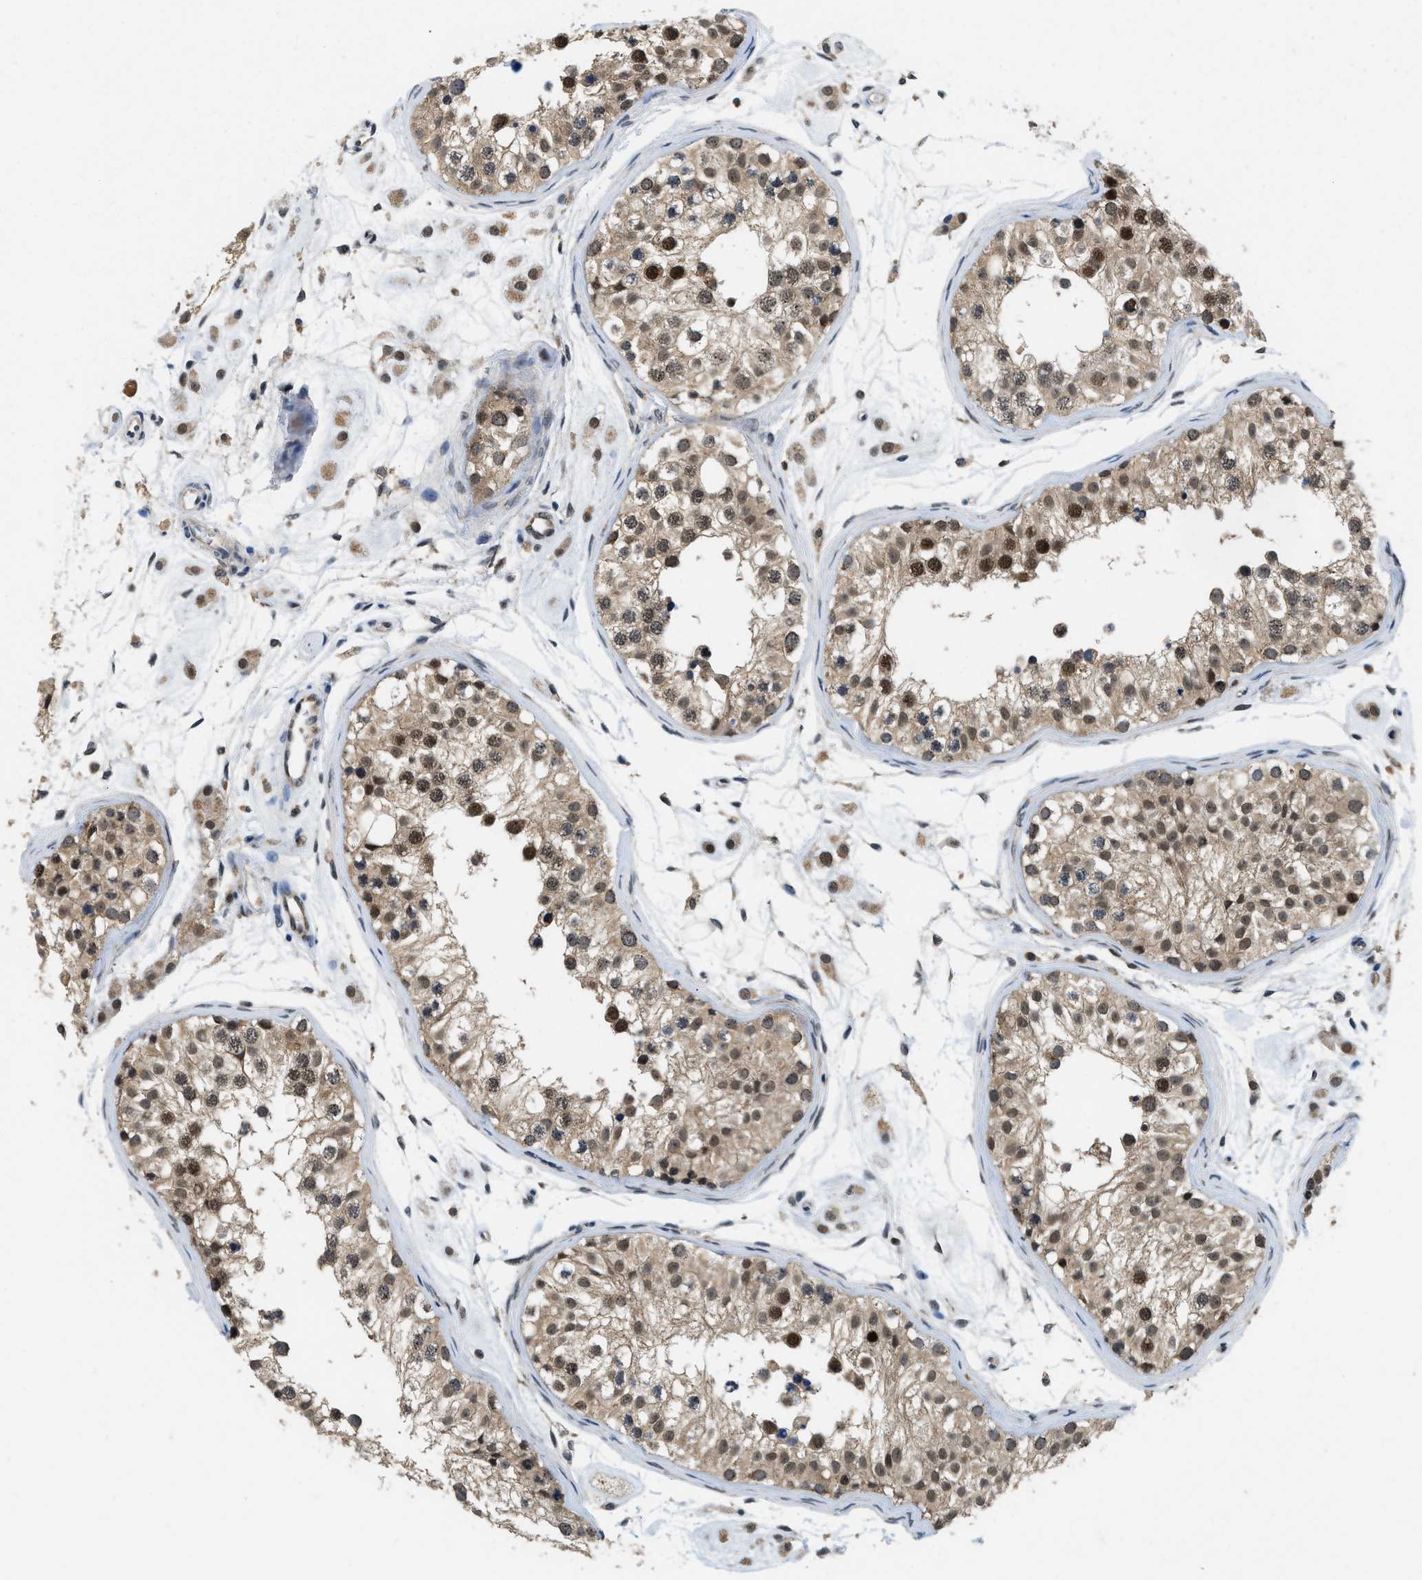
{"staining": {"intensity": "moderate", "quantity": ">75%", "location": "cytoplasmic/membranous,nuclear"}, "tissue": "testis", "cell_type": "Cells in seminiferous ducts", "image_type": "normal", "snomed": [{"axis": "morphology", "description": "Normal tissue, NOS"}, {"axis": "morphology", "description": "Adenocarcinoma, metastatic, NOS"}, {"axis": "topography", "description": "Testis"}], "caption": "Protein expression analysis of benign testis demonstrates moderate cytoplasmic/membranous,nuclear expression in about >75% of cells in seminiferous ducts. The staining was performed using DAB, with brown indicating positive protein expression. Nuclei are stained blue with hematoxylin.", "gene": "ATF7IP", "patient": {"sex": "male", "age": 26}}